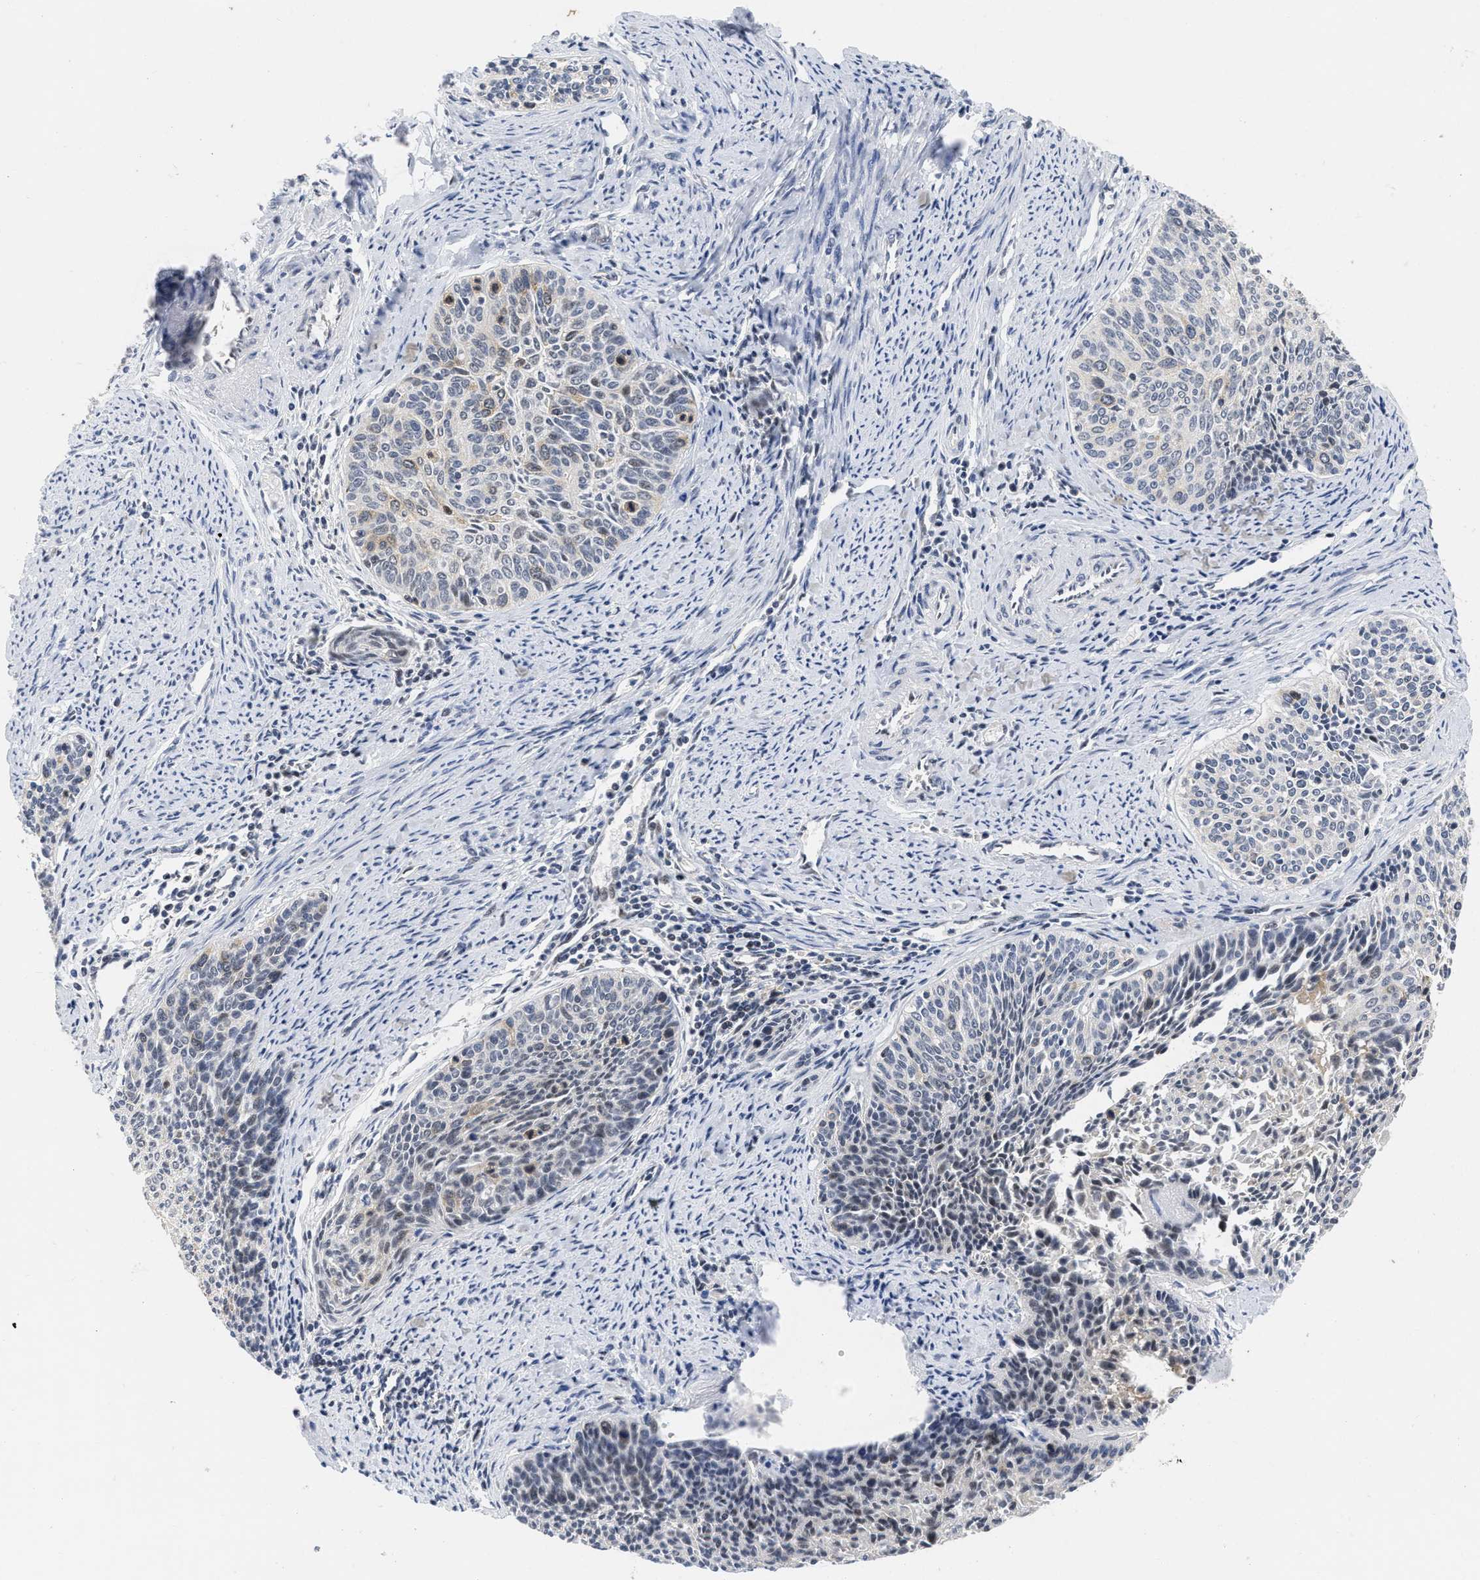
{"staining": {"intensity": "weak", "quantity": "<25%", "location": "cytoplasmic/membranous"}, "tissue": "cervical cancer", "cell_type": "Tumor cells", "image_type": "cancer", "snomed": [{"axis": "morphology", "description": "Squamous cell carcinoma, NOS"}, {"axis": "topography", "description": "Cervix"}], "caption": "Immunohistochemistry image of human squamous cell carcinoma (cervical) stained for a protein (brown), which exhibits no staining in tumor cells. (DAB (3,3'-diaminobenzidine) IHC with hematoxylin counter stain).", "gene": "HIF1A", "patient": {"sex": "female", "age": 55}}